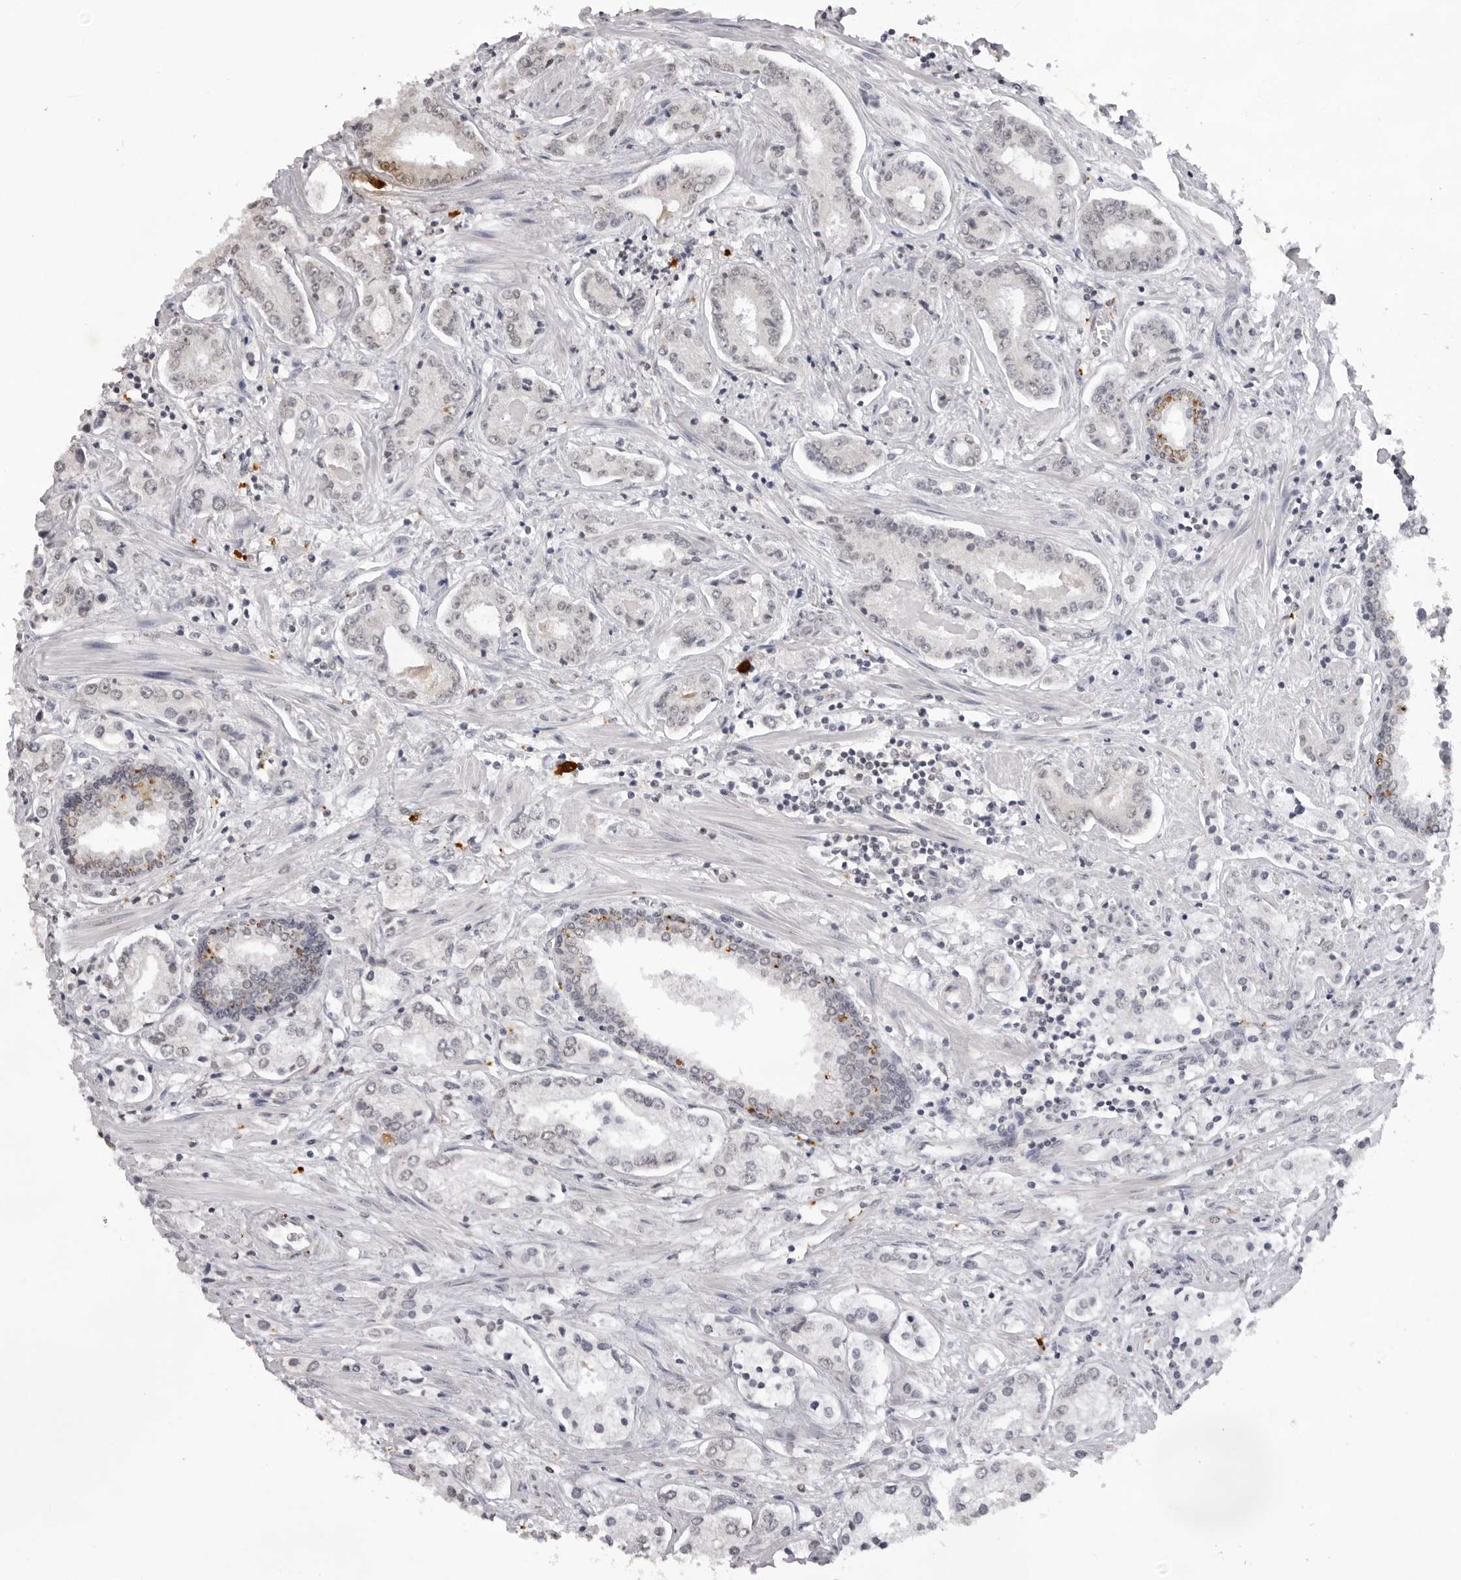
{"staining": {"intensity": "negative", "quantity": "none", "location": "none"}, "tissue": "prostate cancer", "cell_type": "Tumor cells", "image_type": "cancer", "snomed": [{"axis": "morphology", "description": "Adenocarcinoma, High grade"}, {"axis": "topography", "description": "Prostate"}], "caption": "DAB (3,3'-diaminobenzidine) immunohistochemical staining of human prostate cancer demonstrates no significant positivity in tumor cells.", "gene": "NTM", "patient": {"sex": "male", "age": 66}}